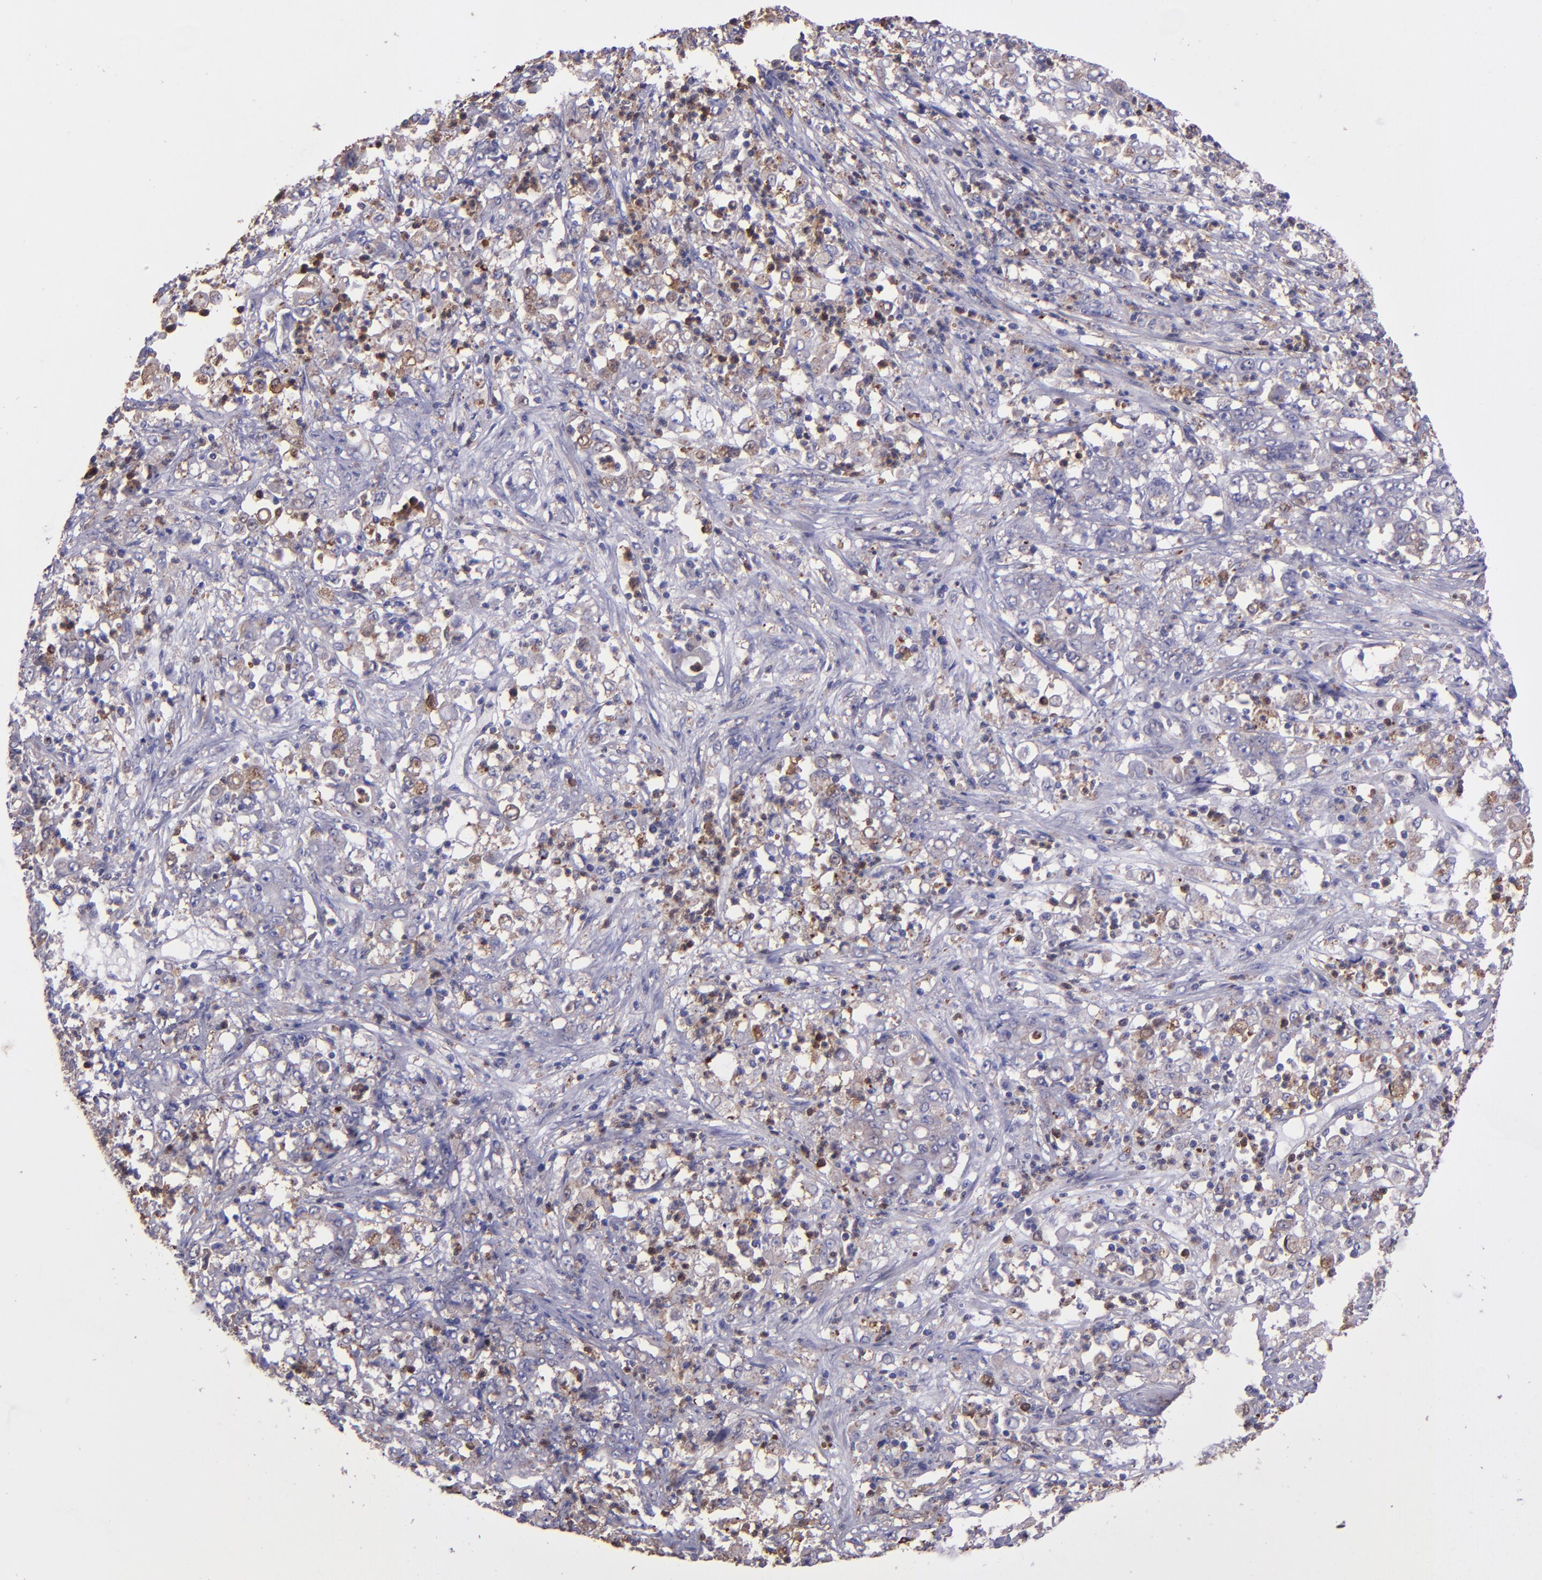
{"staining": {"intensity": "weak", "quantity": ">75%", "location": "cytoplasmic/membranous"}, "tissue": "stomach cancer", "cell_type": "Tumor cells", "image_type": "cancer", "snomed": [{"axis": "morphology", "description": "Adenocarcinoma, NOS"}, {"axis": "topography", "description": "Stomach, lower"}], "caption": "Adenocarcinoma (stomach) stained with IHC shows weak cytoplasmic/membranous expression in about >75% of tumor cells.", "gene": "WASHC1", "patient": {"sex": "female", "age": 71}}